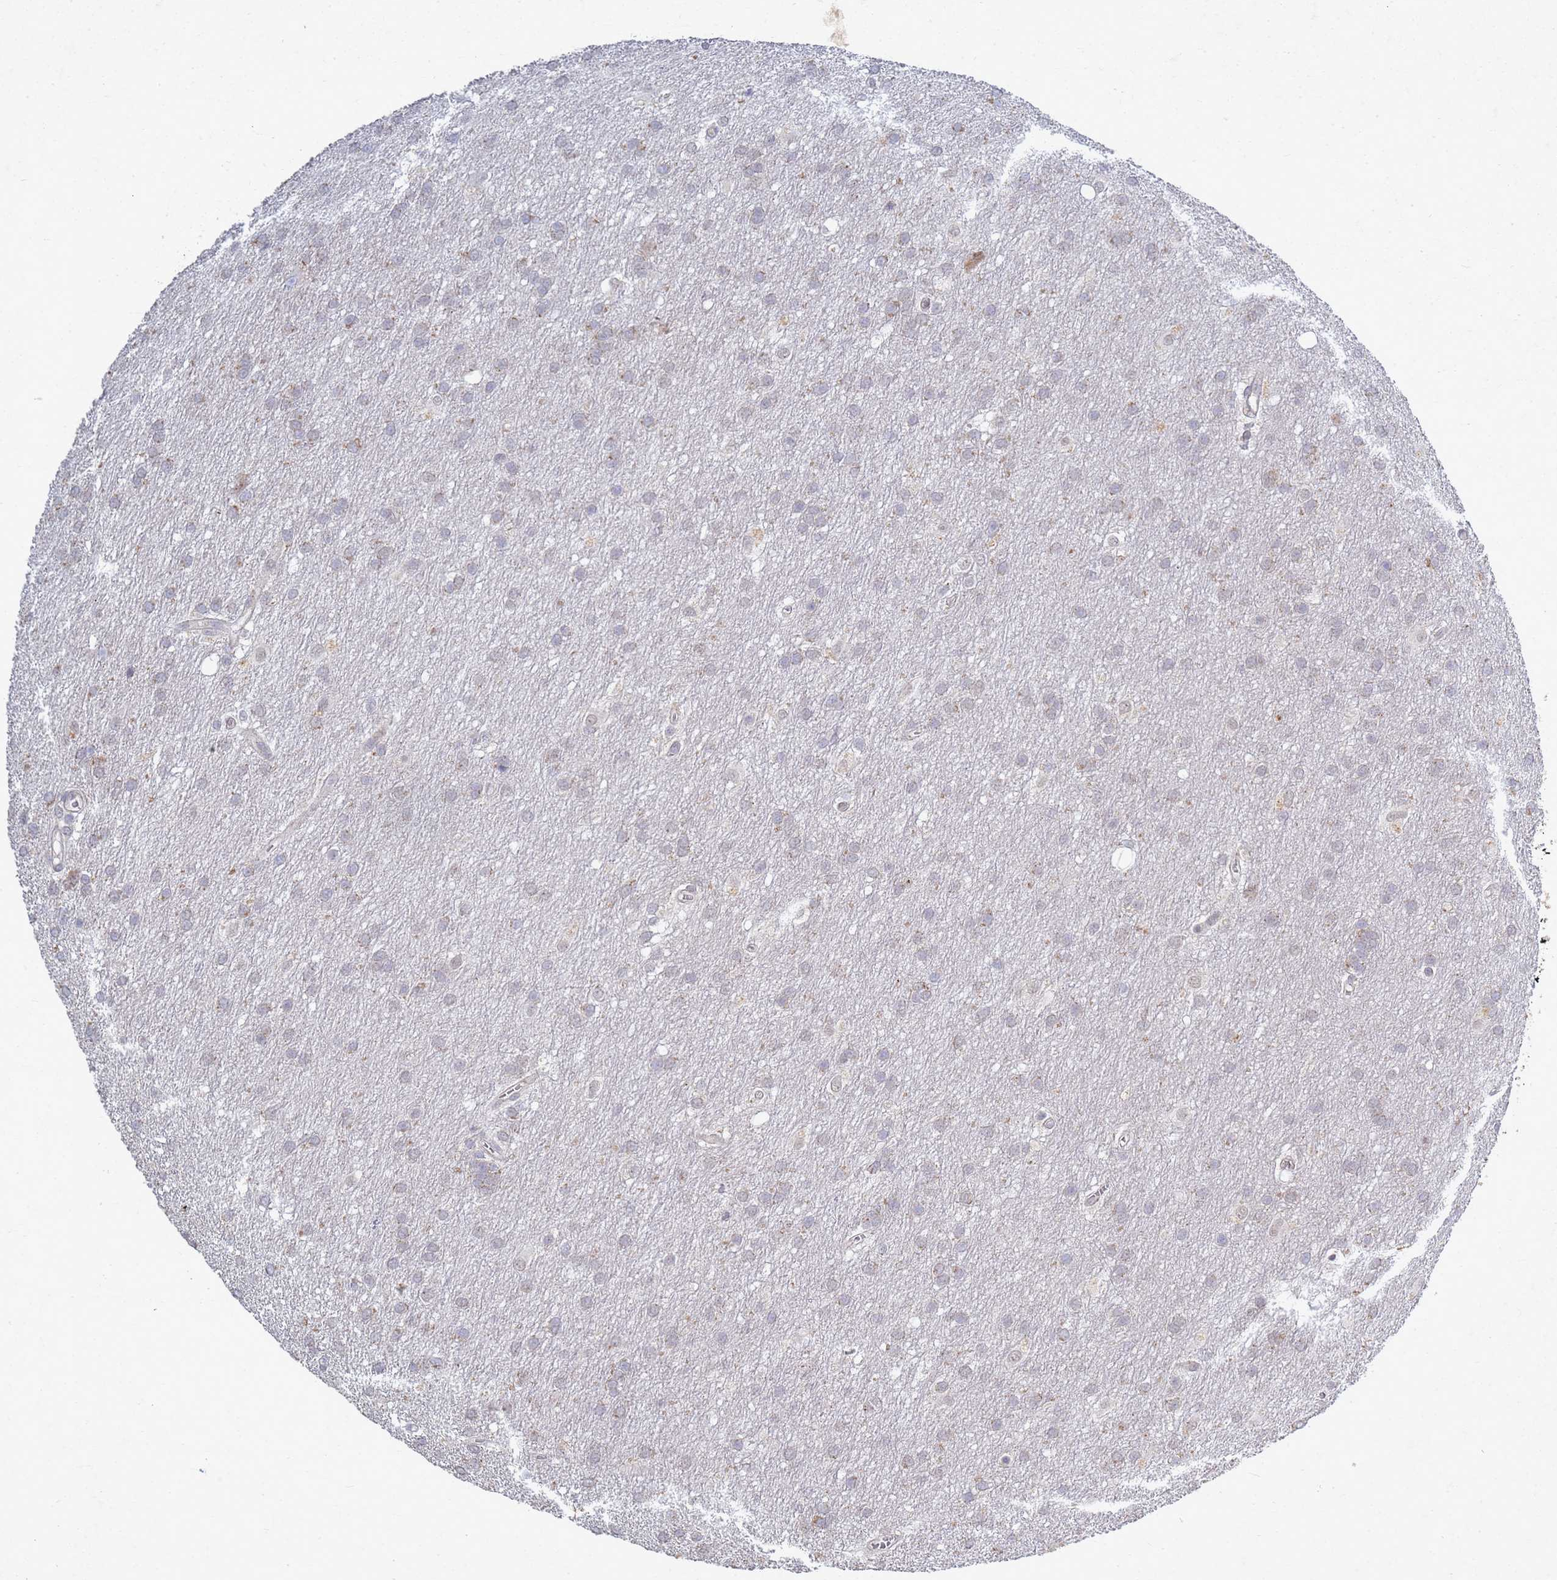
{"staining": {"intensity": "weak", "quantity": "<25%", "location": "cytoplasmic/membranous"}, "tissue": "glioma", "cell_type": "Tumor cells", "image_type": "cancer", "snomed": [{"axis": "morphology", "description": "Glioma, malignant, Low grade"}, {"axis": "topography", "description": "Brain"}], "caption": "Image shows no significant protein staining in tumor cells of malignant low-grade glioma.", "gene": "TNPO2", "patient": {"sex": "male", "age": 66}}